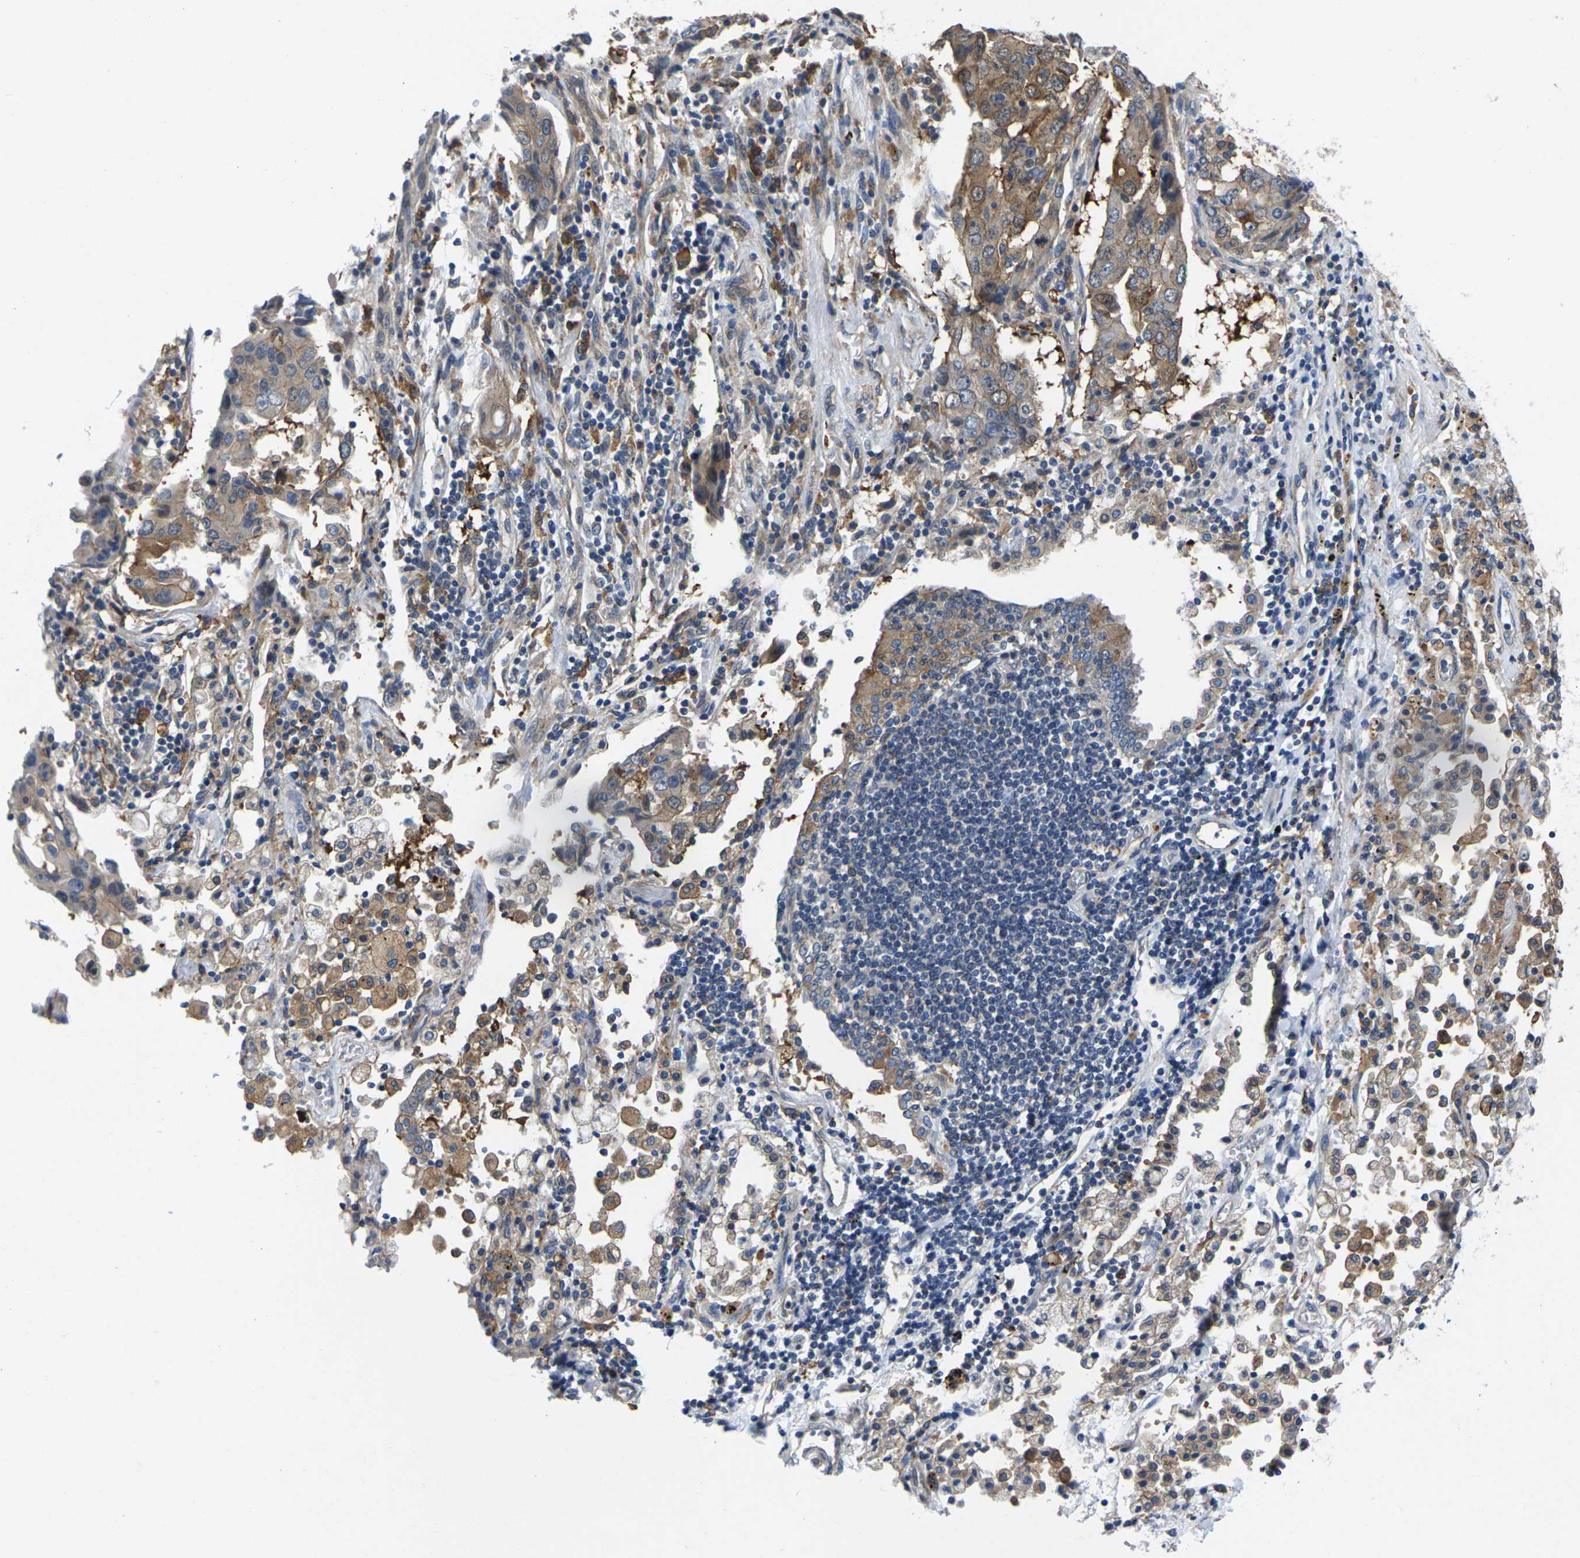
{"staining": {"intensity": "moderate", "quantity": ">75%", "location": "cytoplasmic/membranous"}, "tissue": "lung cancer", "cell_type": "Tumor cells", "image_type": "cancer", "snomed": [{"axis": "morphology", "description": "Adenocarcinoma, NOS"}, {"axis": "topography", "description": "Lung"}], "caption": "Lung cancer was stained to show a protein in brown. There is medium levels of moderate cytoplasmic/membranous positivity in approximately >75% of tumor cells.", "gene": "SCNN1A", "patient": {"sex": "female", "age": 65}}